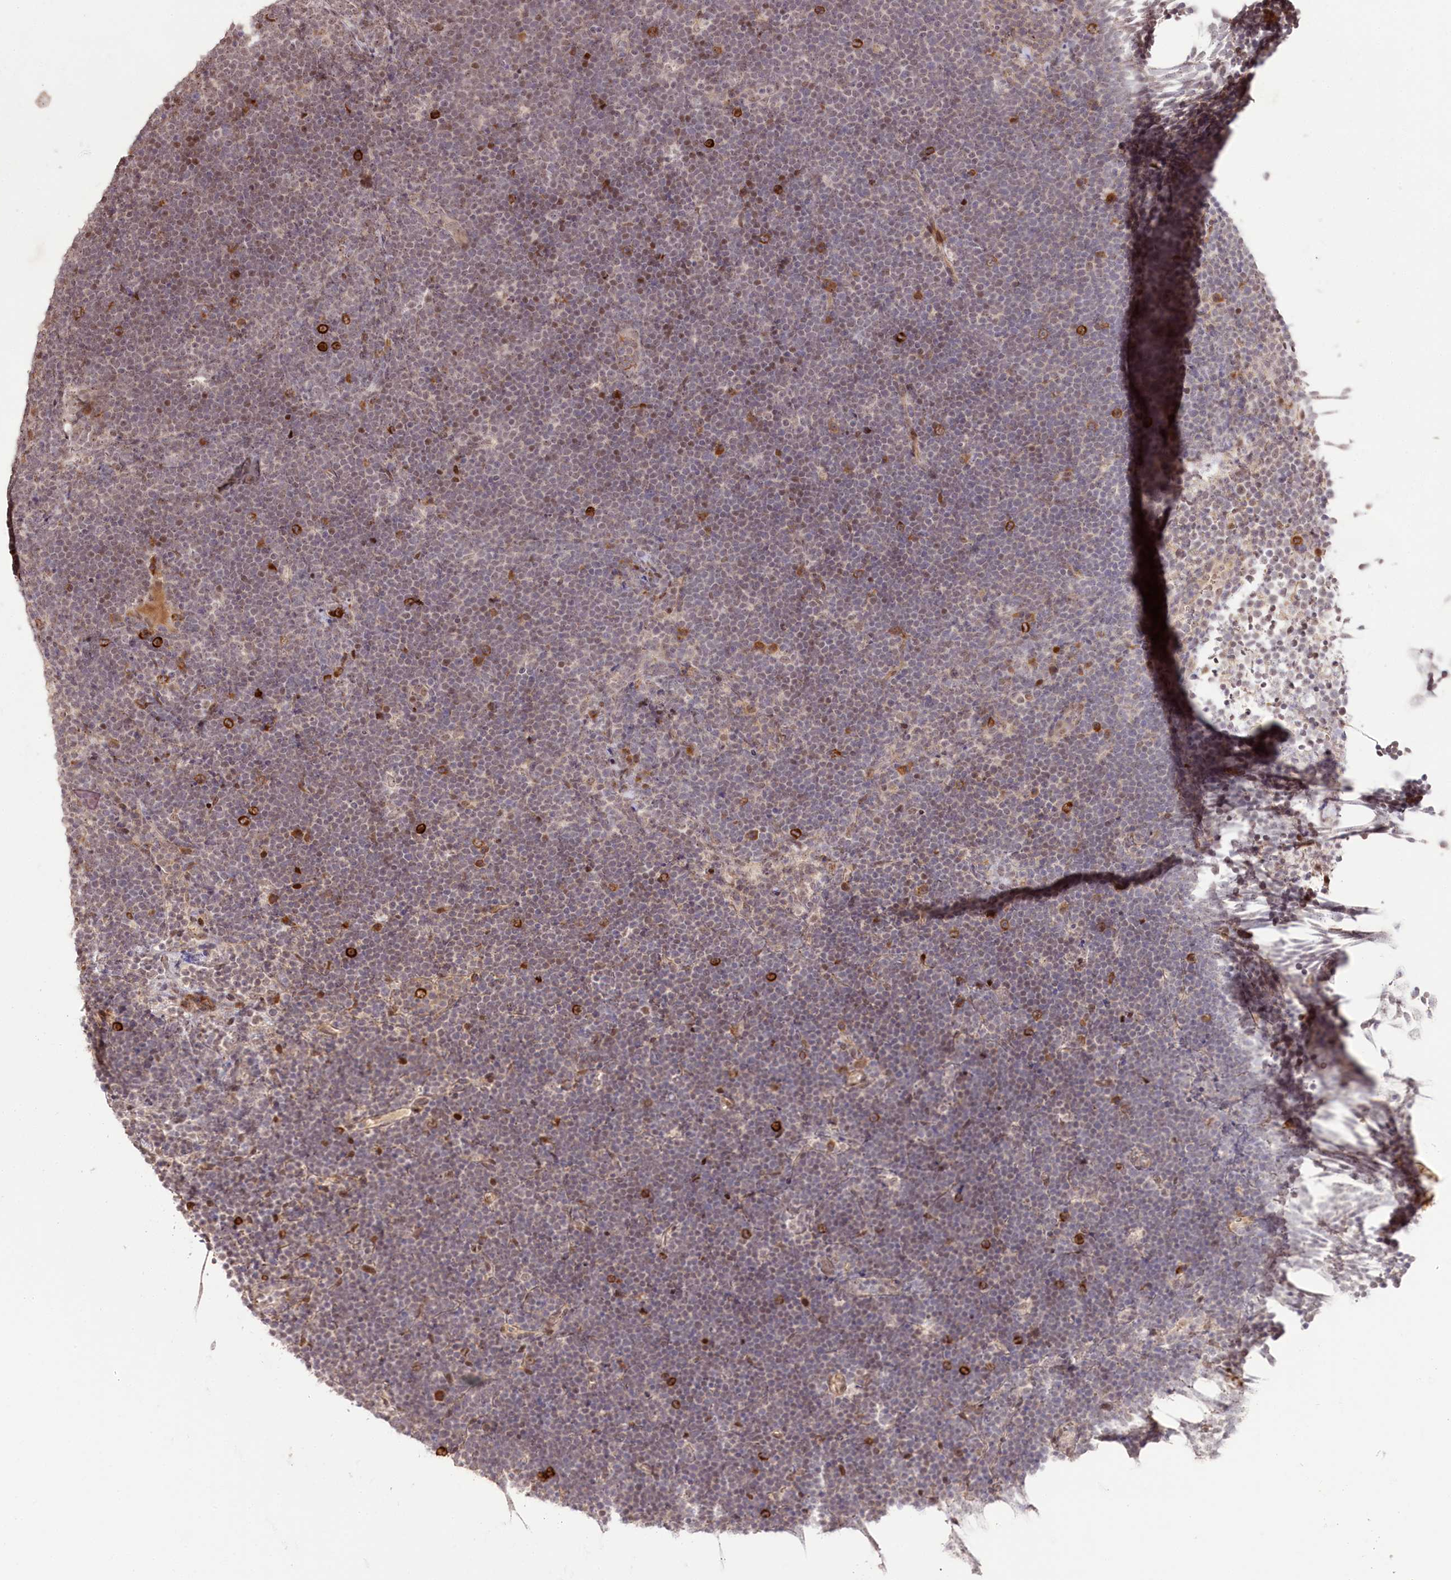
{"staining": {"intensity": "weak", "quantity": "25%-75%", "location": "cytoplasmic/membranous"}, "tissue": "lymphoma", "cell_type": "Tumor cells", "image_type": "cancer", "snomed": [{"axis": "morphology", "description": "Malignant lymphoma, non-Hodgkin's type, High grade"}, {"axis": "topography", "description": "Lymph node"}], "caption": "Malignant lymphoma, non-Hodgkin's type (high-grade) was stained to show a protein in brown. There is low levels of weak cytoplasmic/membranous positivity in about 25%-75% of tumor cells.", "gene": "DMP1", "patient": {"sex": "male", "age": 13}}